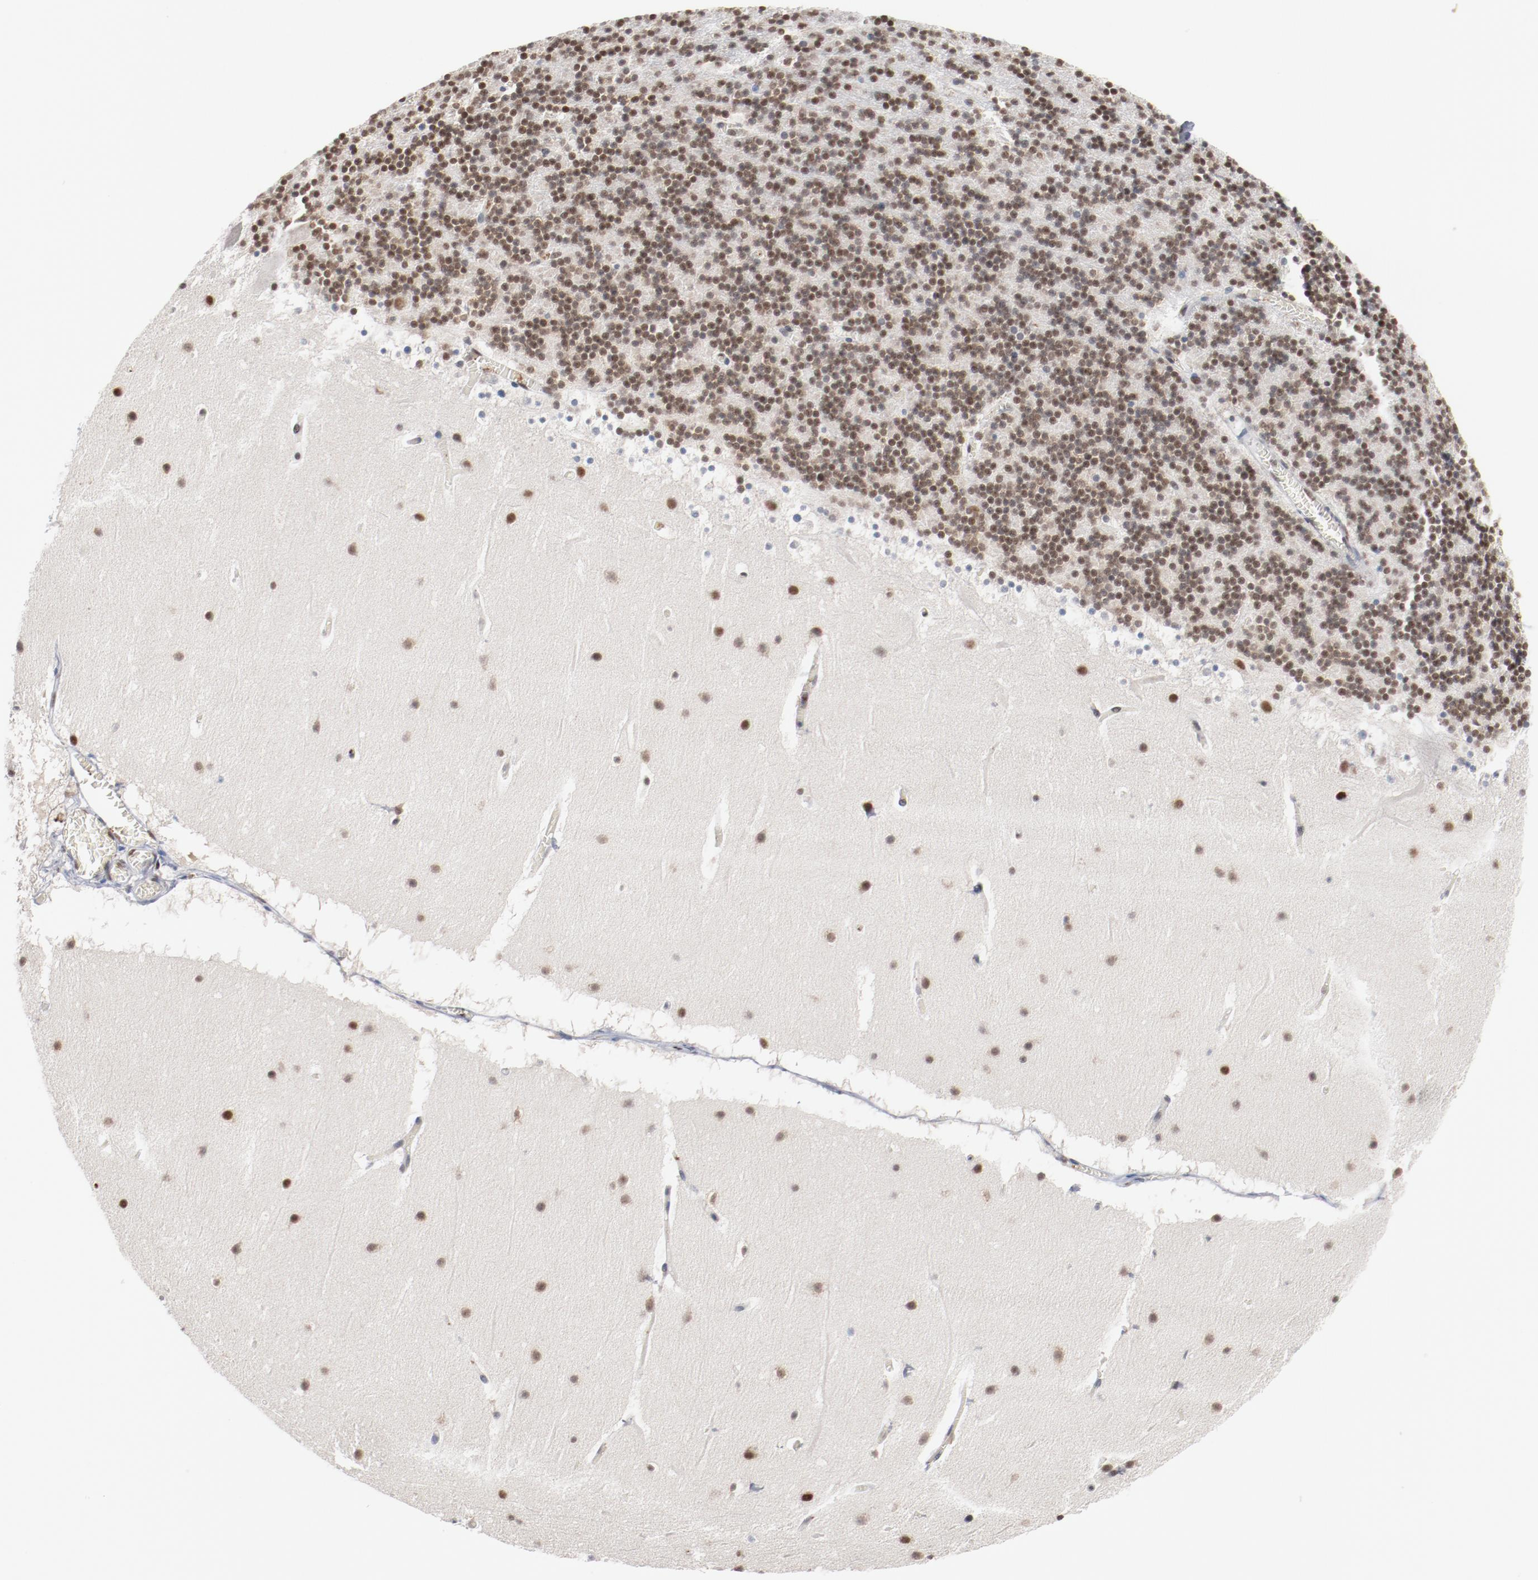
{"staining": {"intensity": "moderate", "quantity": ">75%", "location": "nuclear"}, "tissue": "cerebellum", "cell_type": "Cells in granular layer", "image_type": "normal", "snomed": [{"axis": "morphology", "description": "Normal tissue, NOS"}, {"axis": "topography", "description": "Cerebellum"}], "caption": "This image displays unremarkable cerebellum stained with immunohistochemistry to label a protein in brown. The nuclear of cells in granular layer show moderate positivity for the protein. Nuclei are counter-stained blue.", "gene": "BUB3", "patient": {"sex": "male", "age": 45}}